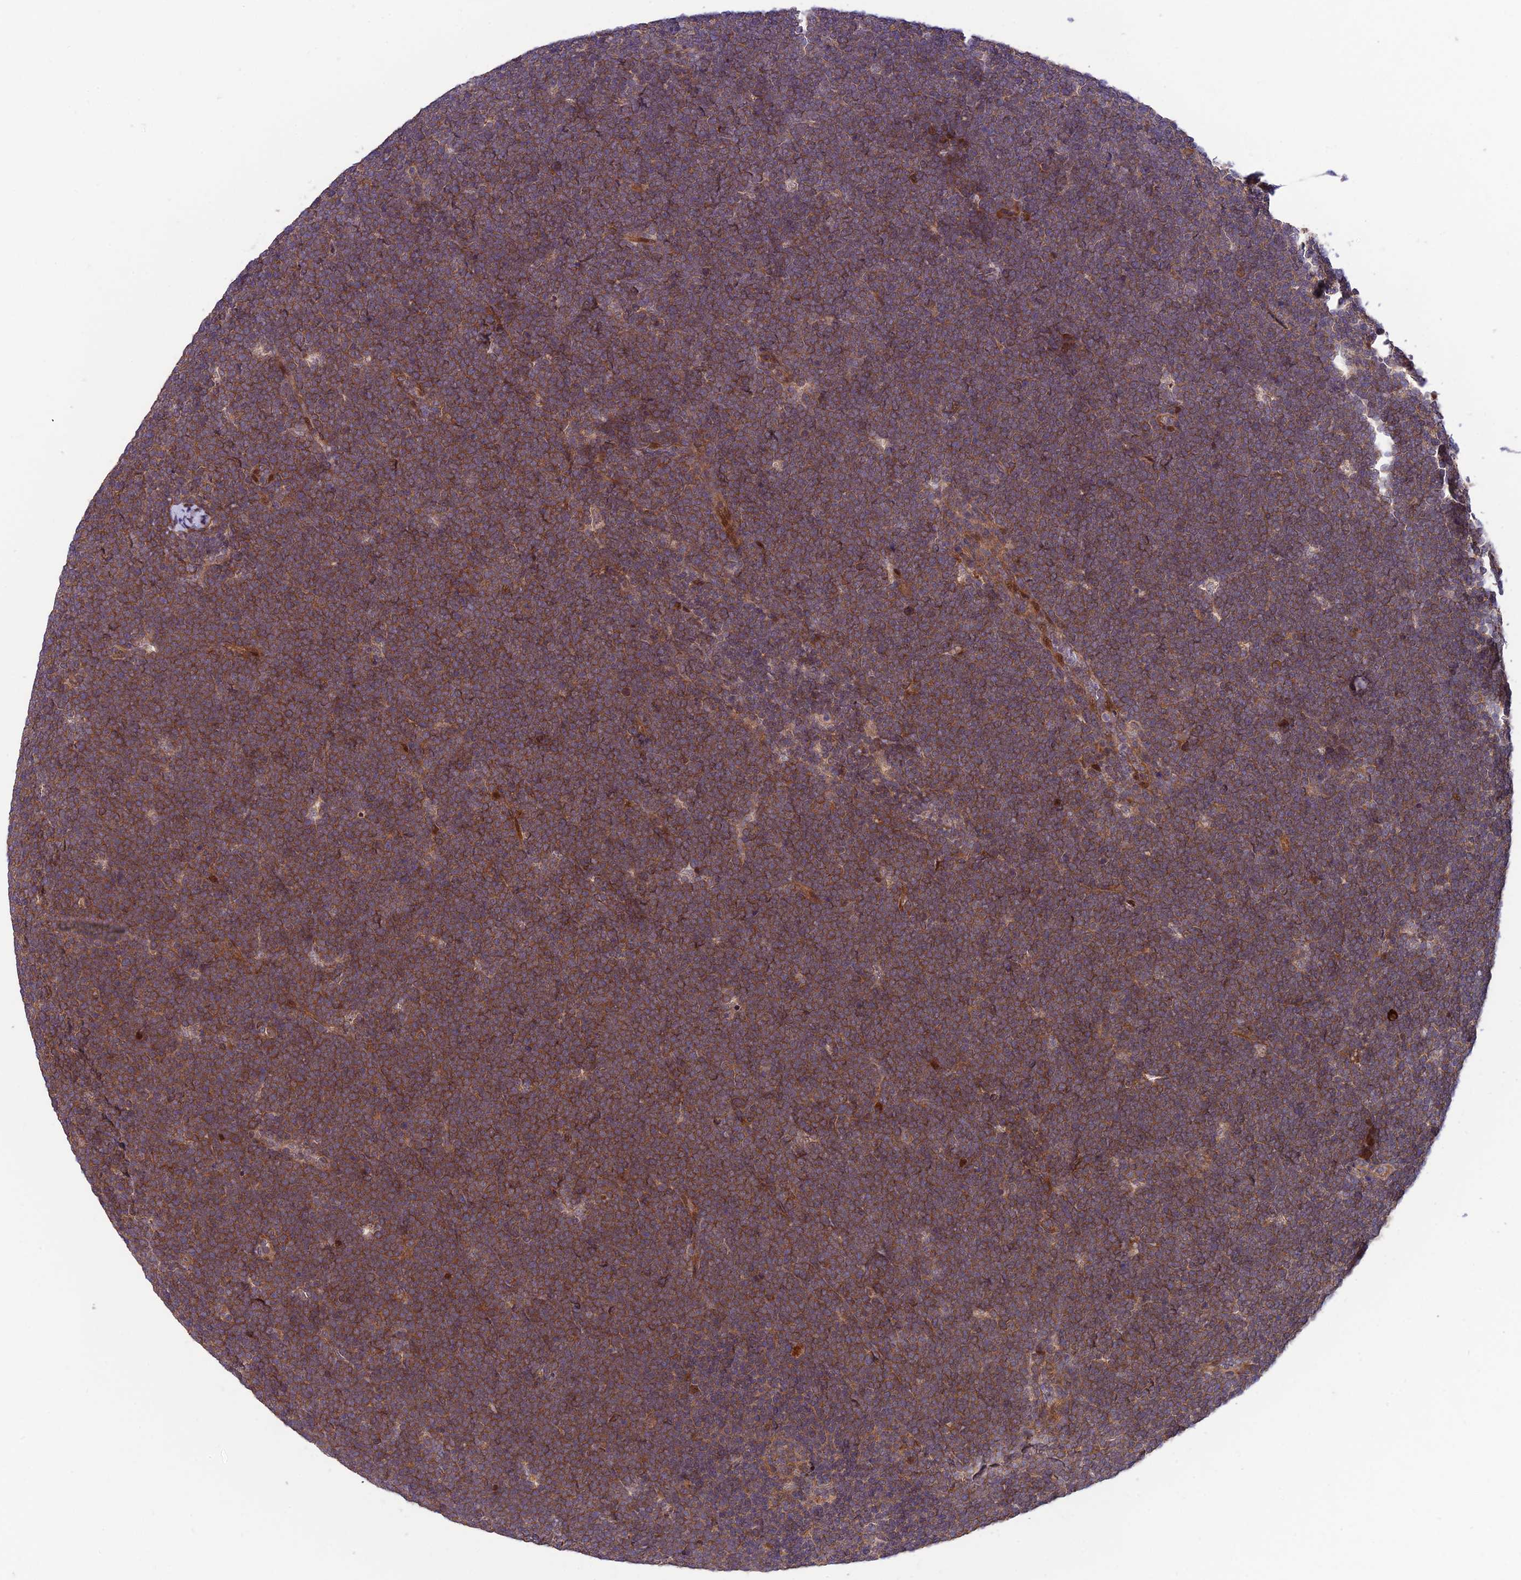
{"staining": {"intensity": "moderate", "quantity": ">75%", "location": "cytoplasmic/membranous"}, "tissue": "lymphoma", "cell_type": "Tumor cells", "image_type": "cancer", "snomed": [{"axis": "morphology", "description": "Malignant lymphoma, non-Hodgkin's type, High grade"}, {"axis": "topography", "description": "Lymph node"}], "caption": "Moderate cytoplasmic/membranous protein positivity is appreciated in about >75% of tumor cells in high-grade malignant lymphoma, non-Hodgkin's type. Using DAB (brown) and hematoxylin (blue) stains, captured at high magnification using brightfield microscopy.", "gene": "PLEKHG2", "patient": {"sex": "male", "age": 13}}